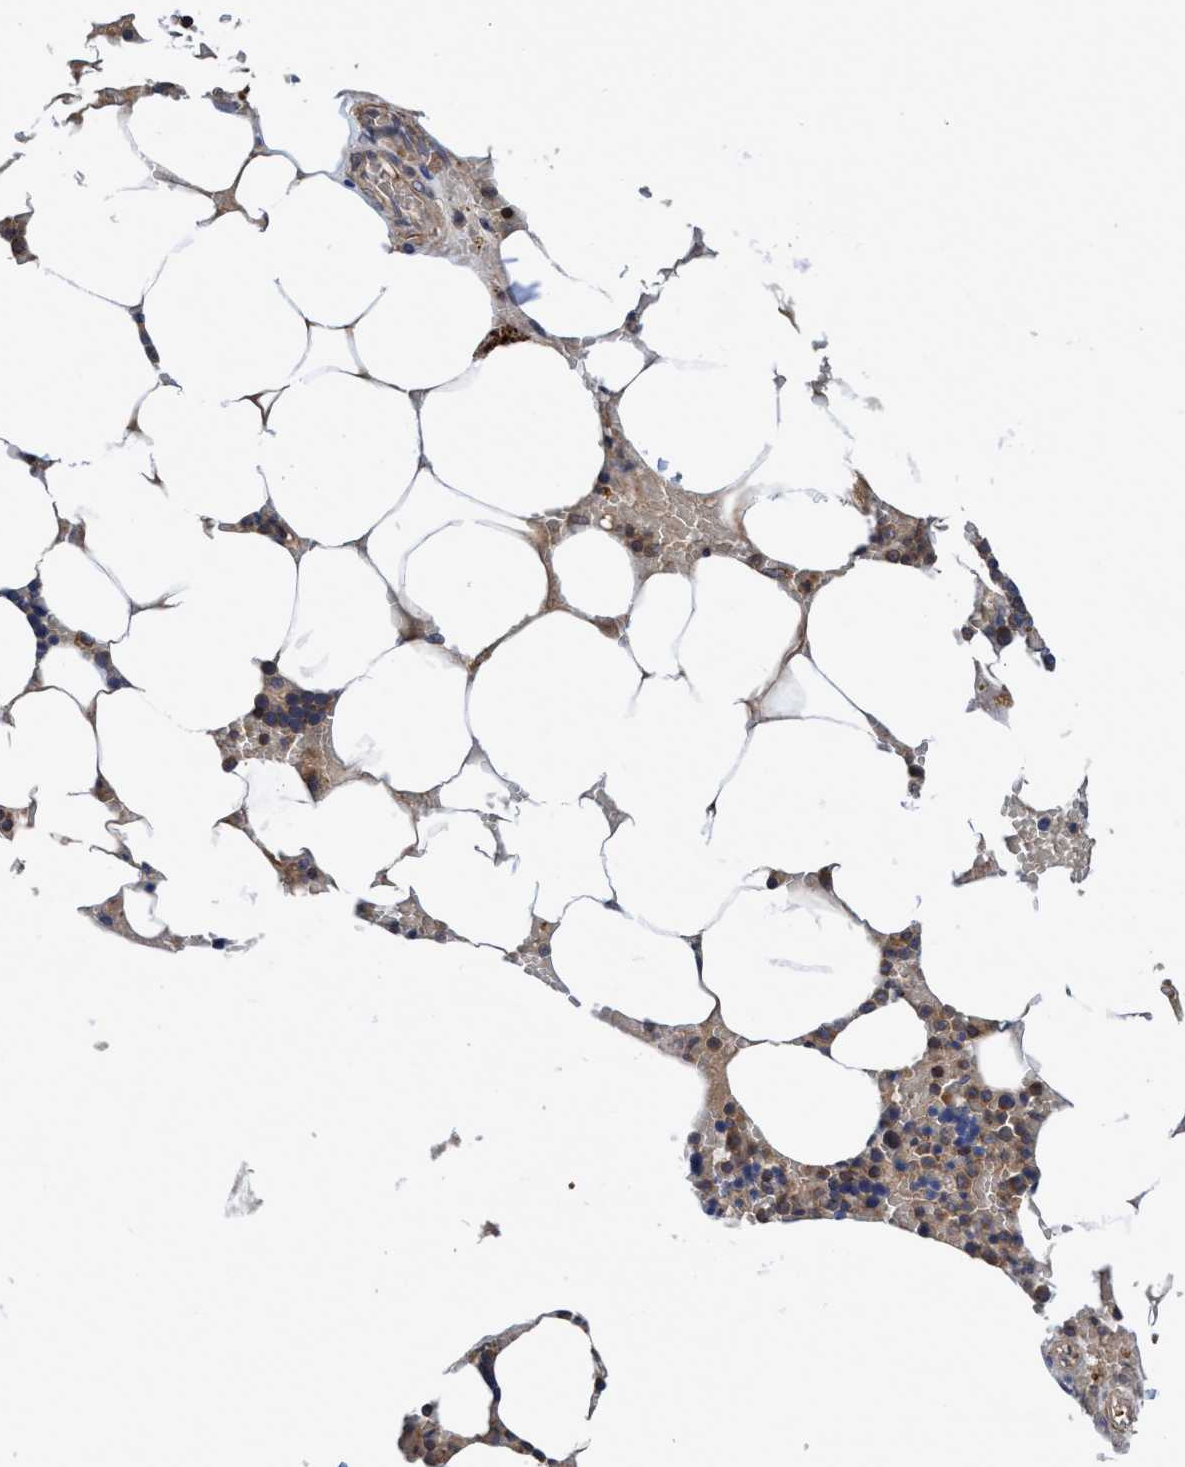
{"staining": {"intensity": "moderate", "quantity": "25%-75%", "location": "cytoplasmic/membranous"}, "tissue": "bone marrow", "cell_type": "Hematopoietic cells", "image_type": "normal", "snomed": [{"axis": "morphology", "description": "Normal tissue, NOS"}, {"axis": "topography", "description": "Bone marrow"}], "caption": "Protein staining of normal bone marrow exhibits moderate cytoplasmic/membranous positivity in about 25%-75% of hematopoietic cells. Ihc stains the protein in brown and the nuclei are stained blue.", "gene": "CALCOCO2", "patient": {"sex": "male", "age": 70}}